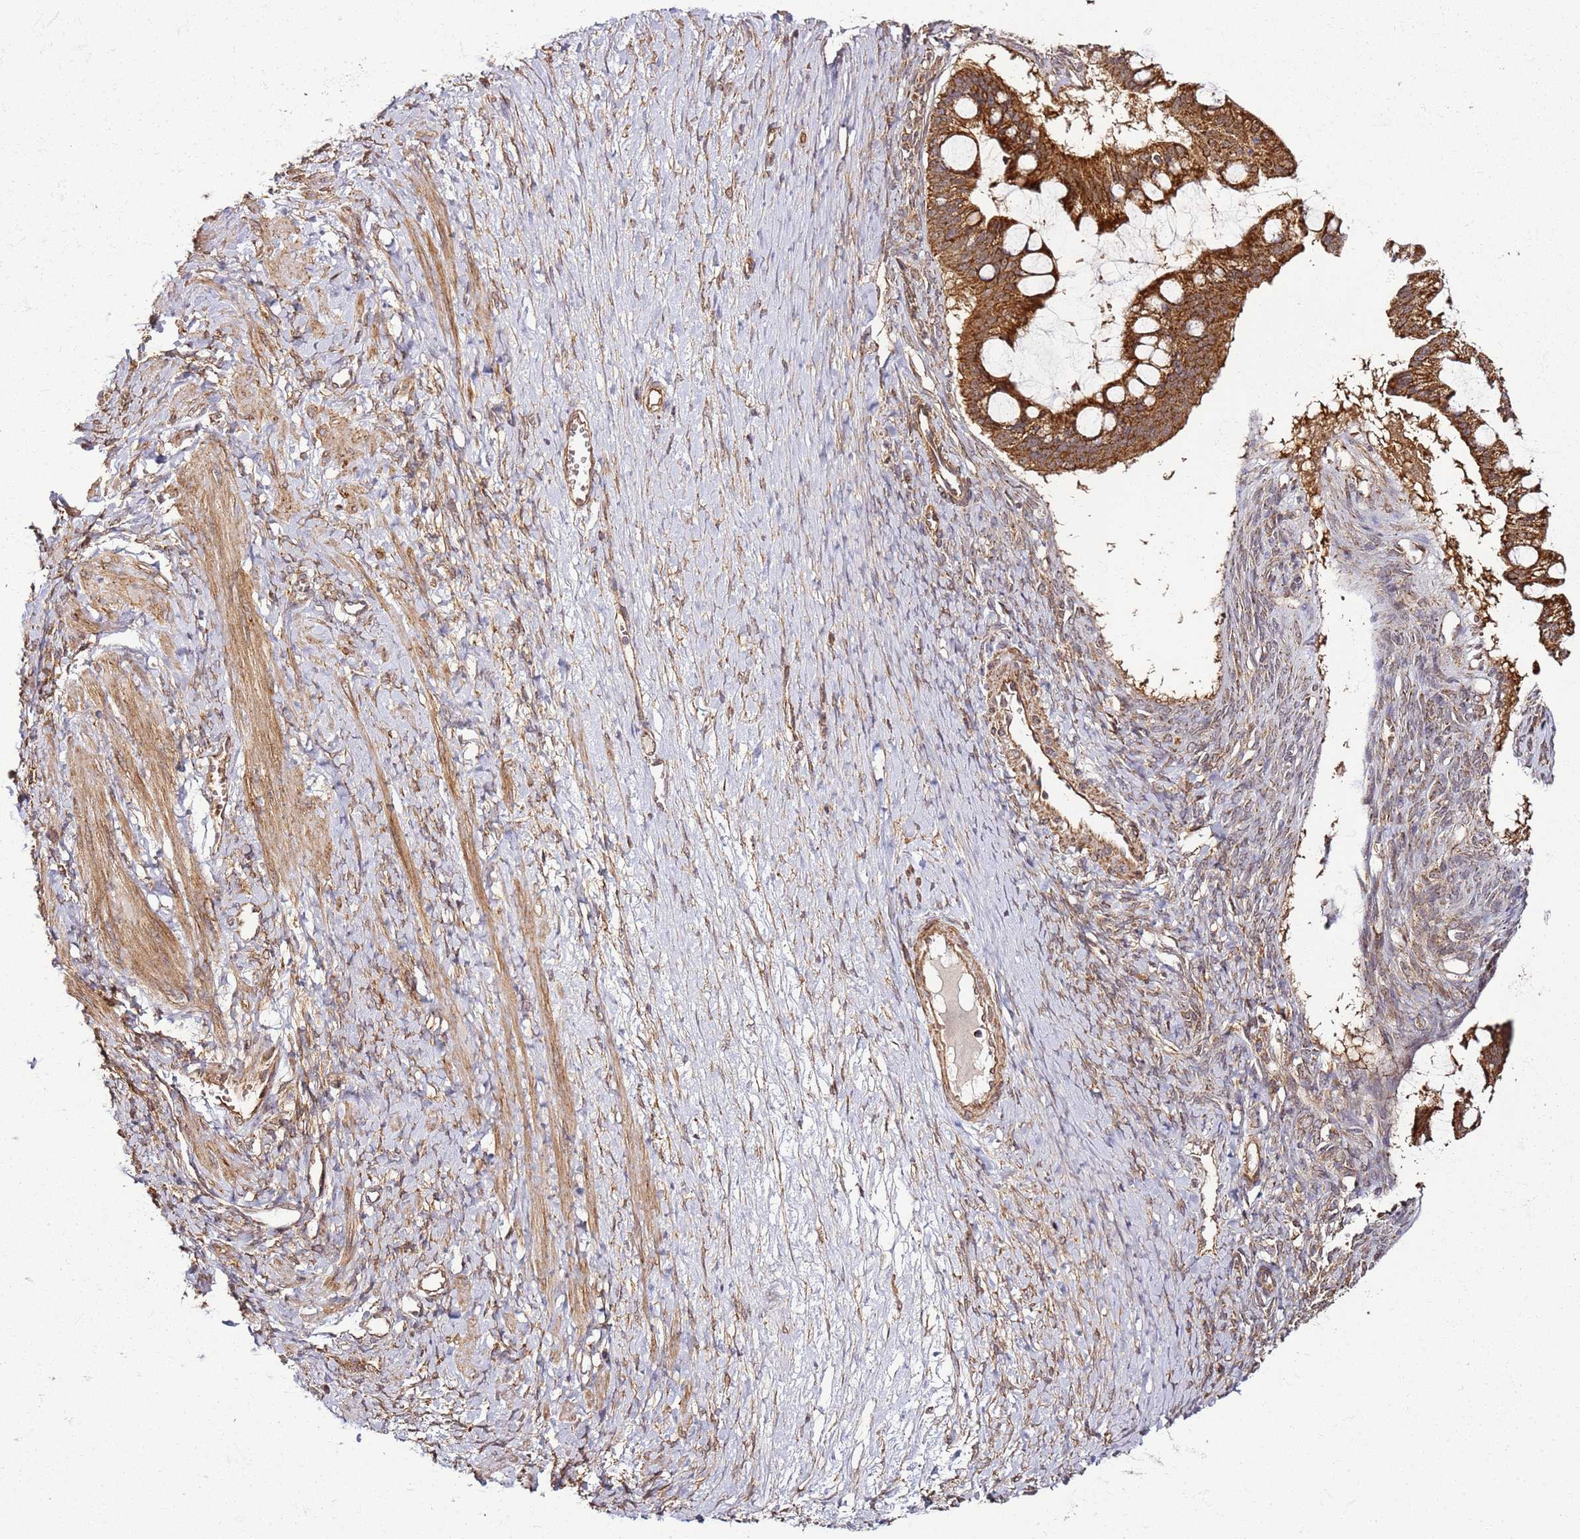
{"staining": {"intensity": "strong", "quantity": ">75%", "location": "cytoplasmic/membranous"}, "tissue": "ovarian cancer", "cell_type": "Tumor cells", "image_type": "cancer", "snomed": [{"axis": "morphology", "description": "Cystadenocarcinoma, mucinous, NOS"}, {"axis": "topography", "description": "Ovary"}], "caption": "Immunohistochemistry (IHC) photomicrograph of neoplastic tissue: human ovarian cancer (mucinous cystadenocarcinoma) stained using immunohistochemistry displays high levels of strong protein expression localized specifically in the cytoplasmic/membranous of tumor cells, appearing as a cytoplasmic/membranous brown color.", "gene": "TM2D2", "patient": {"sex": "female", "age": 73}}